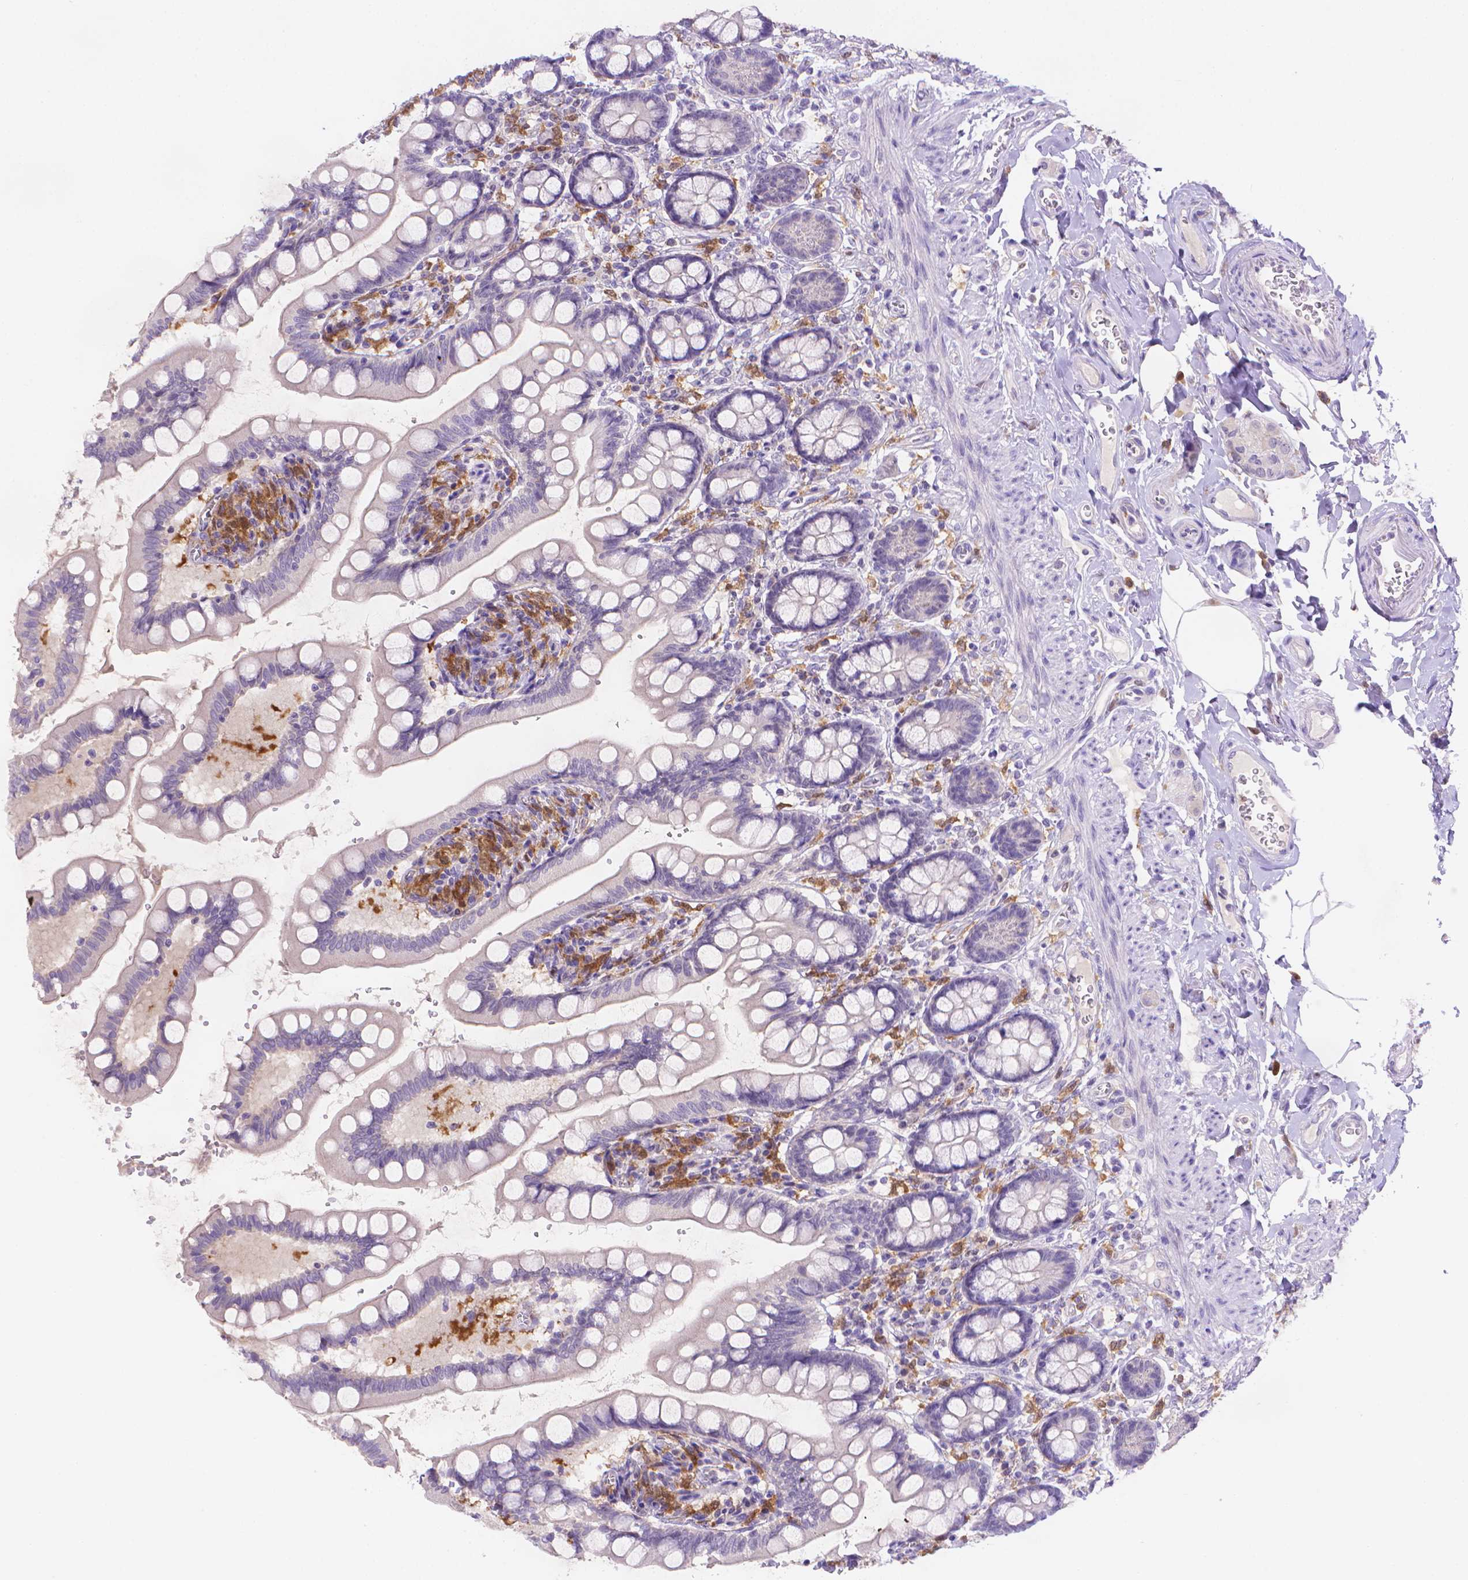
{"staining": {"intensity": "negative", "quantity": "none", "location": "none"}, "tissue": "small intestine", "cell_type": "Glandular cells", "image_type": "normal", "snomed": [{"axis": "morphology", "description": "Normal tissue, NOS"}, {"axis": "topography", "description": "Small intestine"}], "caption": "High magnification brightfield microscopy of unremarkable small intestine stained with DAB (3,3'-diaminobenzidine) (brown) and counterstained with hematoxylin (blue): glandular cells show no significant positivity.", "gene": "FGD2", "patient": {"sex": "female", "age": 56}}